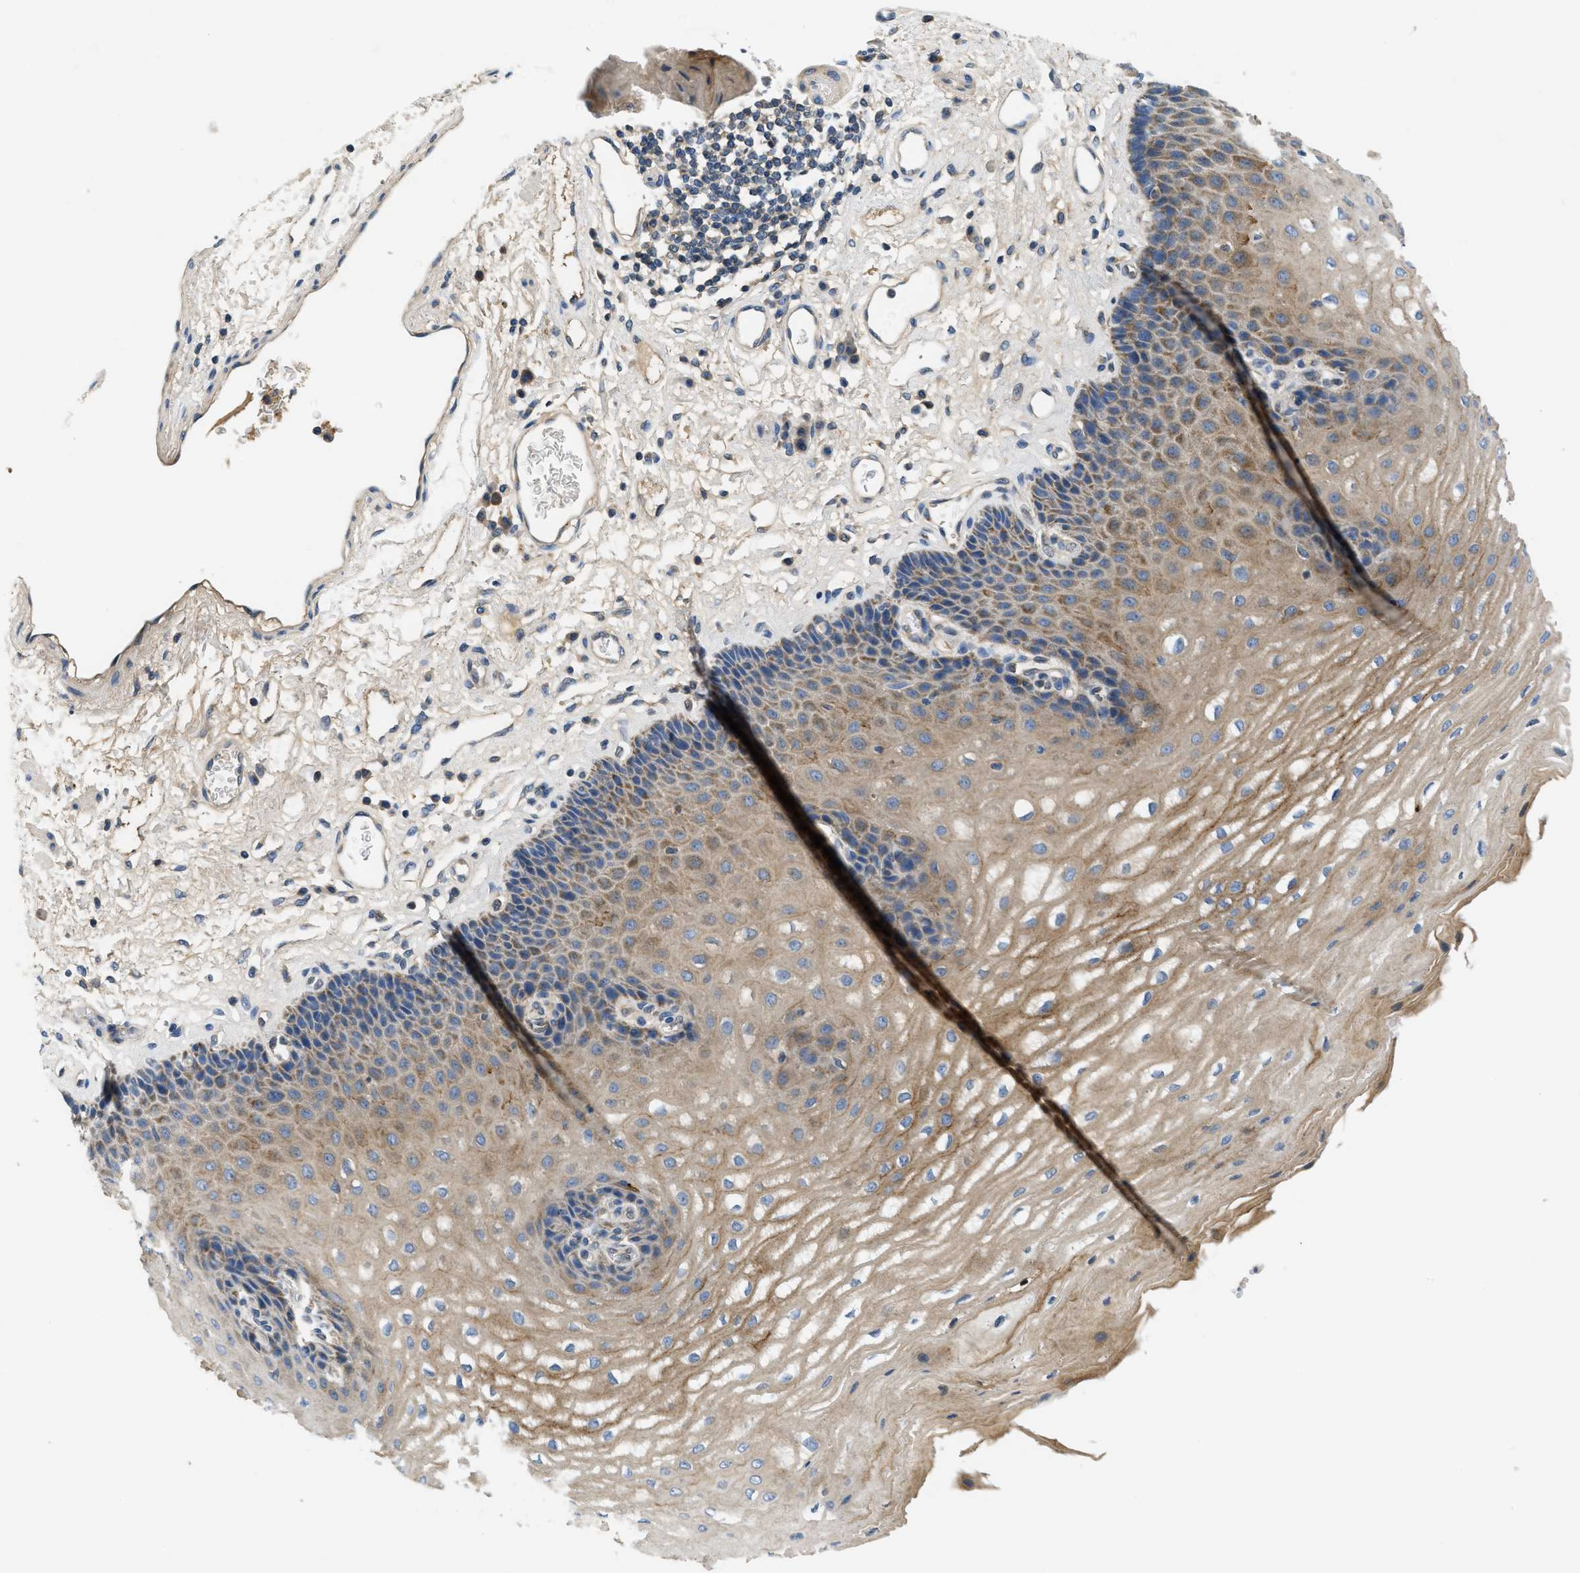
{"staining": {"intensity": "moderate", "quantity": ">75%", "location": "cytoplasmic/membranous"}, "tissue": "esophagus", "cell_type": "Squamous epithelial cells", "image_type": "normal", "snomed": [{"axis": "morphology", "description": "Normal tissue, NOS"}, {"axis": "topography", "description": "Esophagus"}], "caption": "A high-resolution micrograph shows IHC staining of unremarkable esophagus, which shows moderate cytoplasmic/membranous expression in about >75% of squamous epithelial cells. (DAB (3,3'-diaminobenzidine) = brown stain, brightfield microscopy at high magnification).", "gene": "PNKD", "patient": {"sex": "male", "age": 54}}